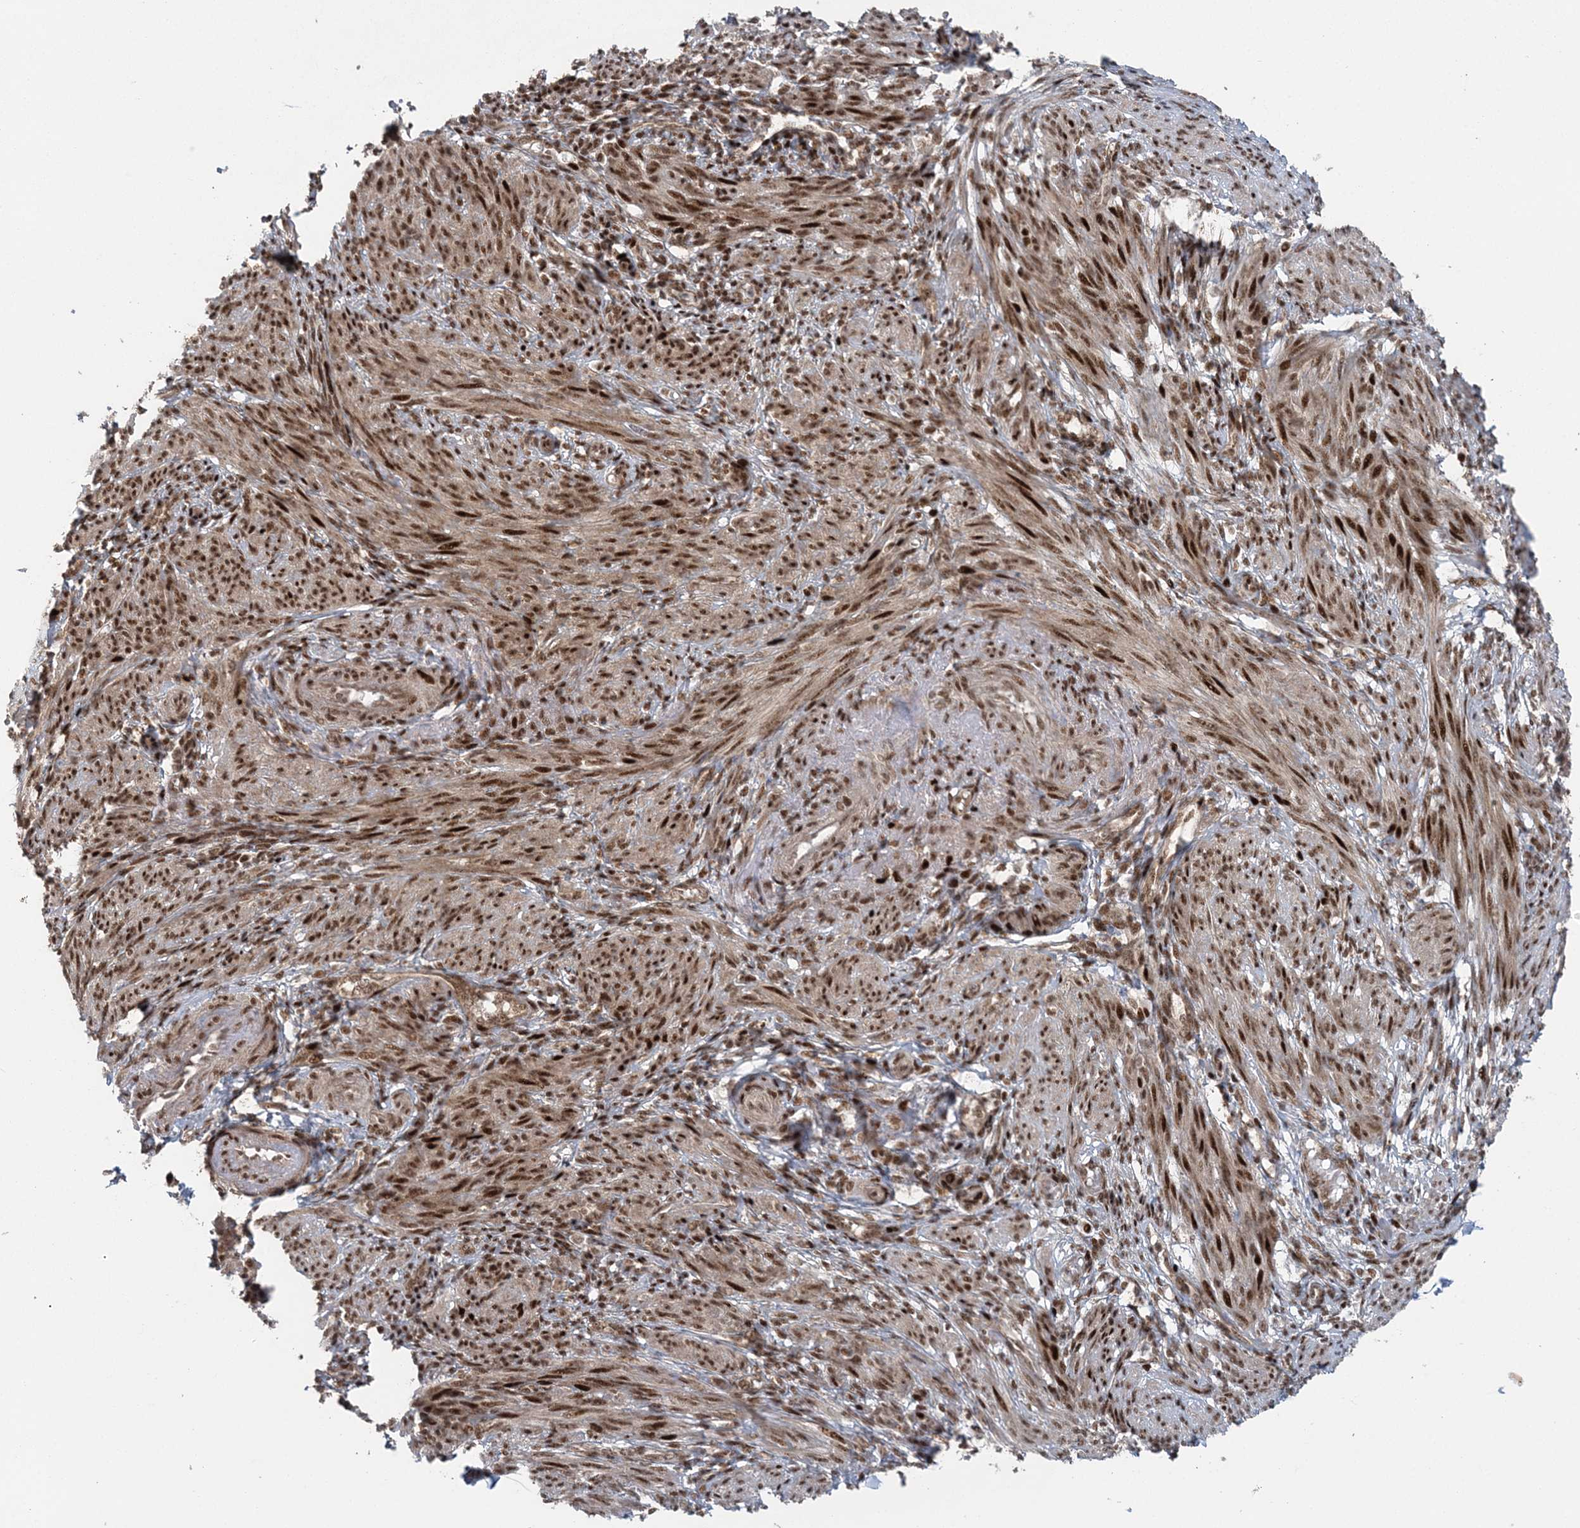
{"staining": {"intensity": "strong", "quantity": ">75%", "location": "cytoplasmic/membranous,nuclear"}, "tissue": "smooth muscle", "cell_type": "Smooth muscle cells", "image_type": "normal", "snomed": [{"axis": "morphology", "description": "Normal tissue, NOS"}, {"axis": "topography", "description": "Smooth muscle"}], "caption": "Immunohistochemistry photomicrograph of benign smooth muscle stained for a protein (brown), which shows high levels of strong cytoplasmic/membranous,nuclear staining in approximately >75% of smooth muscle cells.", "gene": "CWC22", "patient": {"sex": "female", "age": 39}}